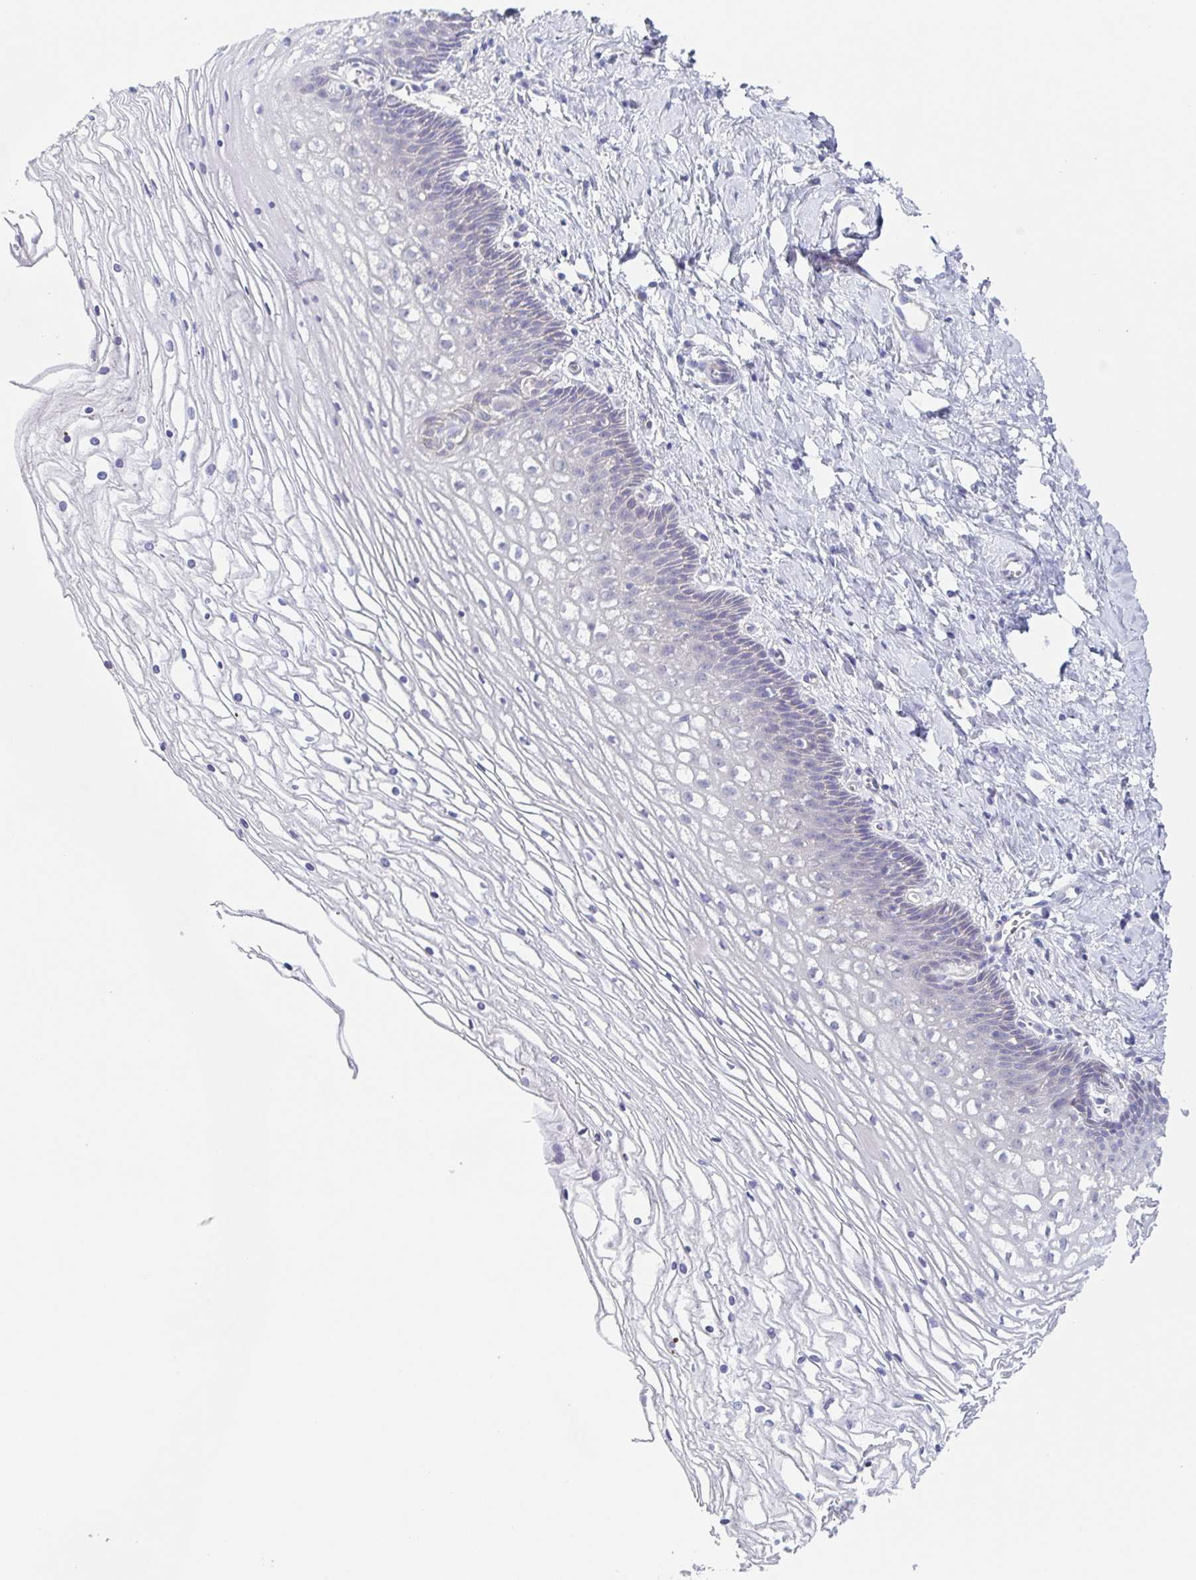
{"staining": {"intensity": "negative", "quantity": "none", "location": "none"}, "tissue": "cervix", "cell_type": "Glandular cells", "image_type": "normal", "snomed": [{"axis": "morphology", "description": "Normal tissue, NOS"}, {"axis": "topography", "description": "Cervix"}], "caption": "The immunohistochemistry (IHC) micrograph has no significant positivity in glandular cells of cervix.", "gene": "HTR2A", "patient": {"sex": "female", "age": 36}}